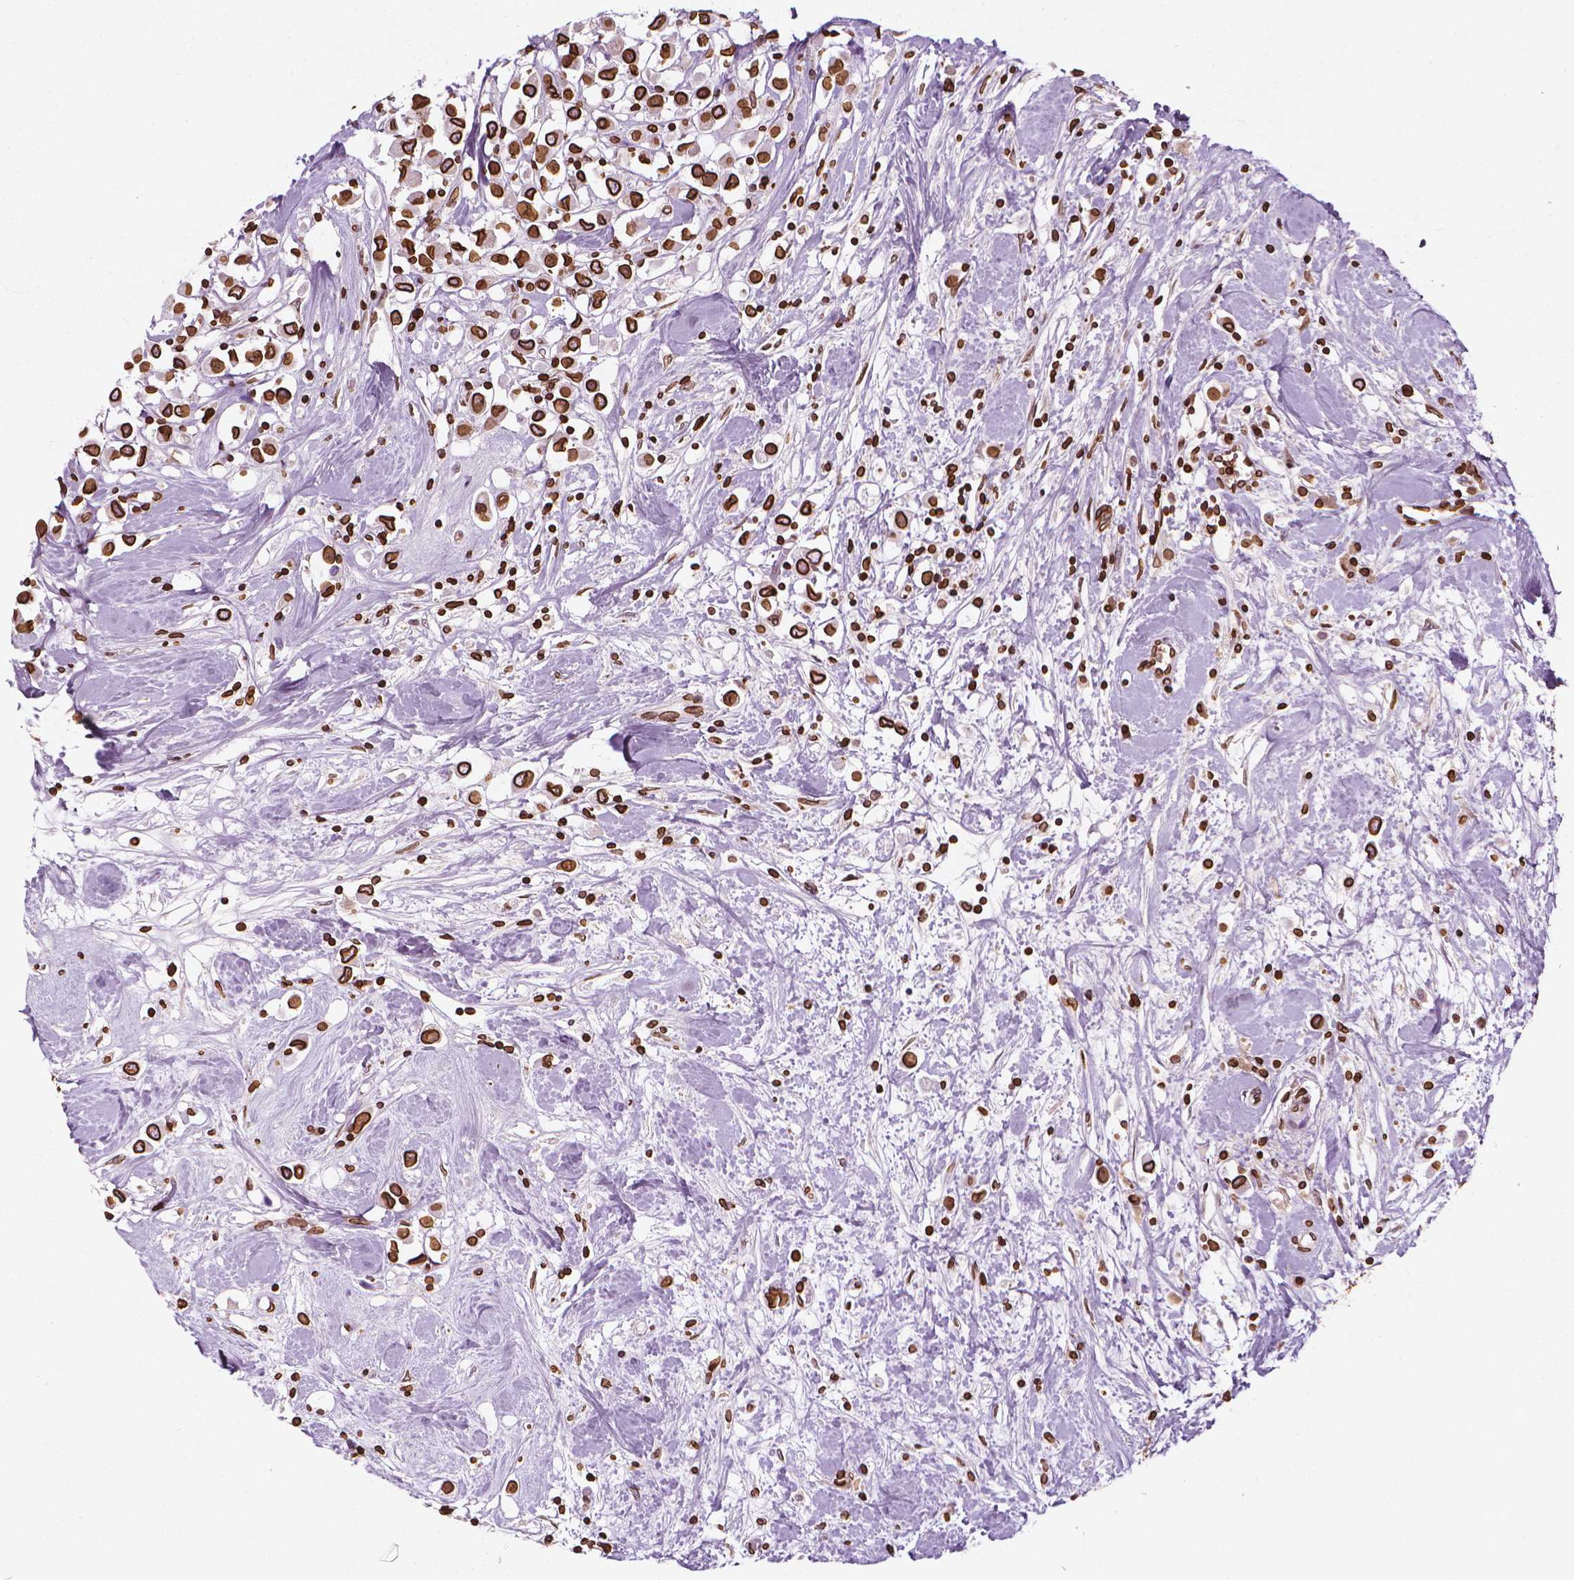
{"staining": {"intensity": "strong", "quantity": ">75%", "location": "cytoplasmic/membranous,nuclear"}, "tissue": "breast cancer", "cell_type": "Tumor cells", "image_type": "cancer", "snomed": [{"axis": "morphology", "description": "Duct carcinoma"}, {"axis": "topography", "description": "Breast"}], "caption": "Immunohistochemical staining of human invasive ductal carcinoma (breast) demonstrates high levels of strong cytoplasmic/membranous and nuclear expression in approximately >75% of tumor cells.", "gene": "LMNB1", "patient": {"sex": "female", "age": 61}}